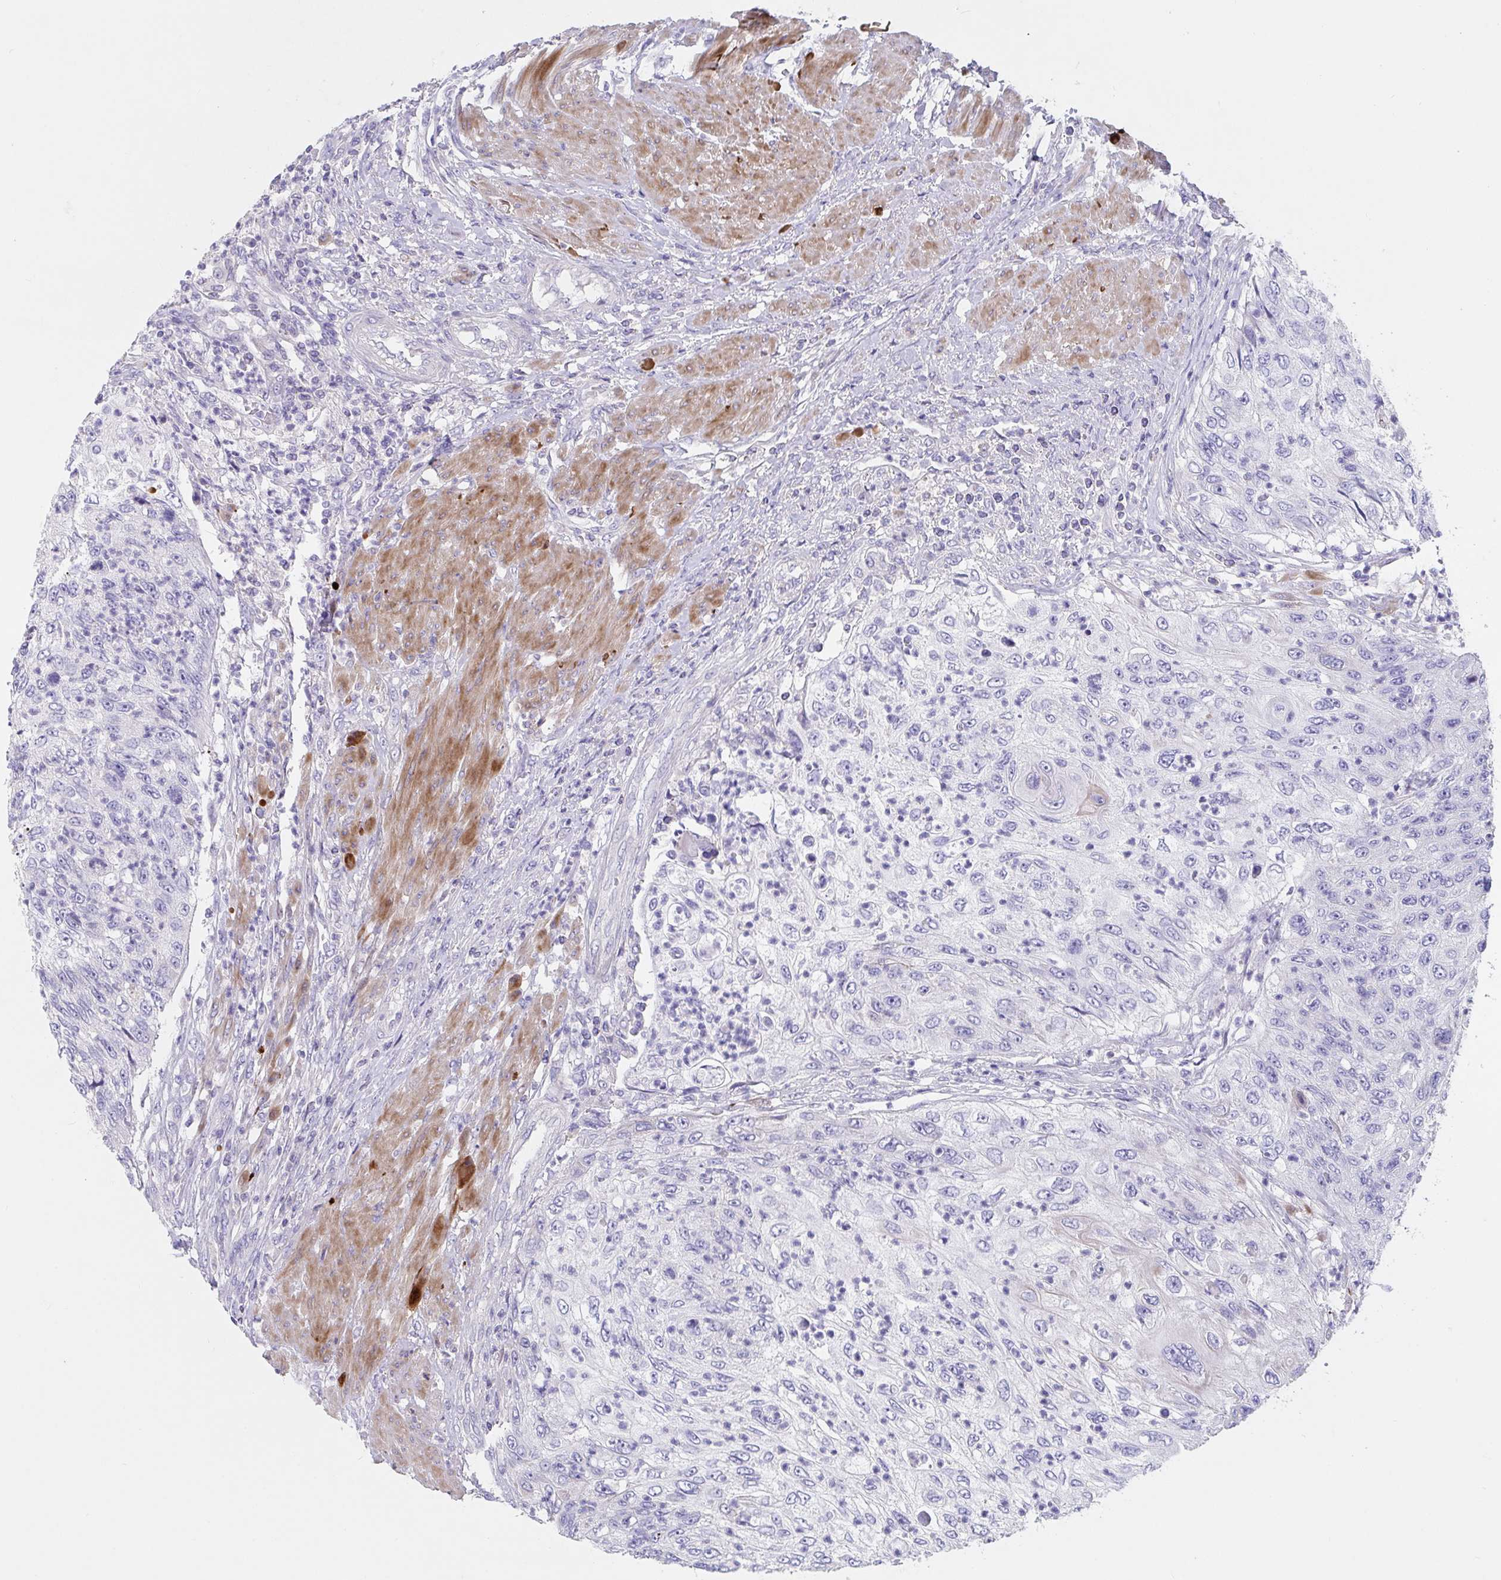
{"staining": {"intensity": "negative", "quantity": "none", "location": "none"}, "tissue": "urothelial cancer", "cell_type": "Tumor cells", "image_type": "cancer", "snomed": [{"axis": "morphology", "description": "Urothelial carcinoma, High grade"}, {"axis": "topography", "description": "Urinary bladder"}], "caption": "High-grade urothelial carcinoma was stained to show a protein in brown. There is no significant positivity in tumor cells.", "gene": "ZNF561", "patient": {"sex": "female", "age": 60}}